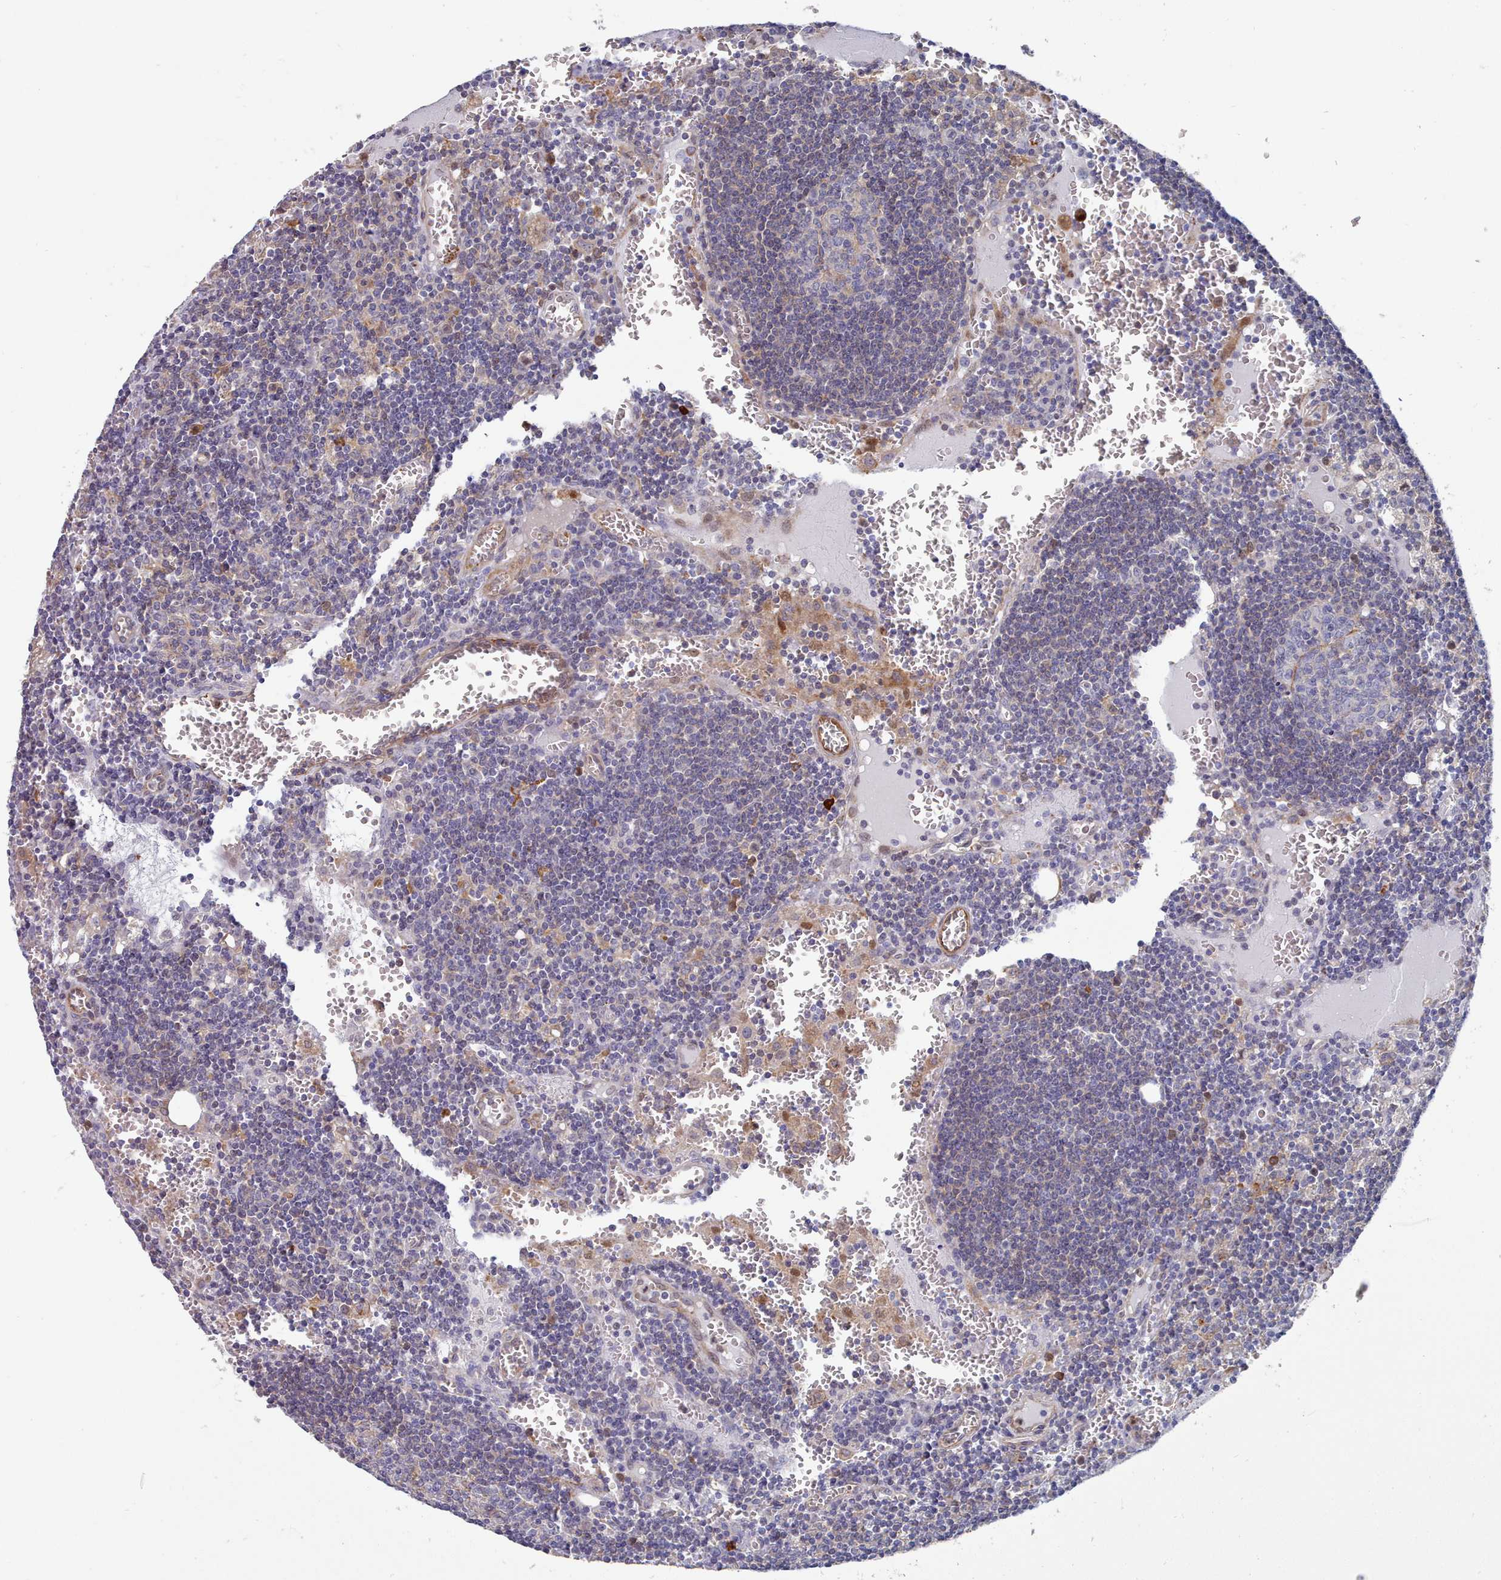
{"staining": {"intensity": "negative", "quantity": "none", "location": "none"}, "tissue": "lymph node", "cell_type": "Germinal center cells", "image_type": "normal", "snomed": [{"axis": "morphology", "description": "Normal tissue, NOS"}, {"axis": "topography", "description": "Lymph node"}], "caption": "Immunohistochemistry (IHC) of benign lymph node shows no expression in germinal center cells. (DAB immunohistochemistry (IHC) visualized using brightfield microscopy, high magnification).", "gene": "G6PC1", "patient": {"sex": "female", "age": 73}}